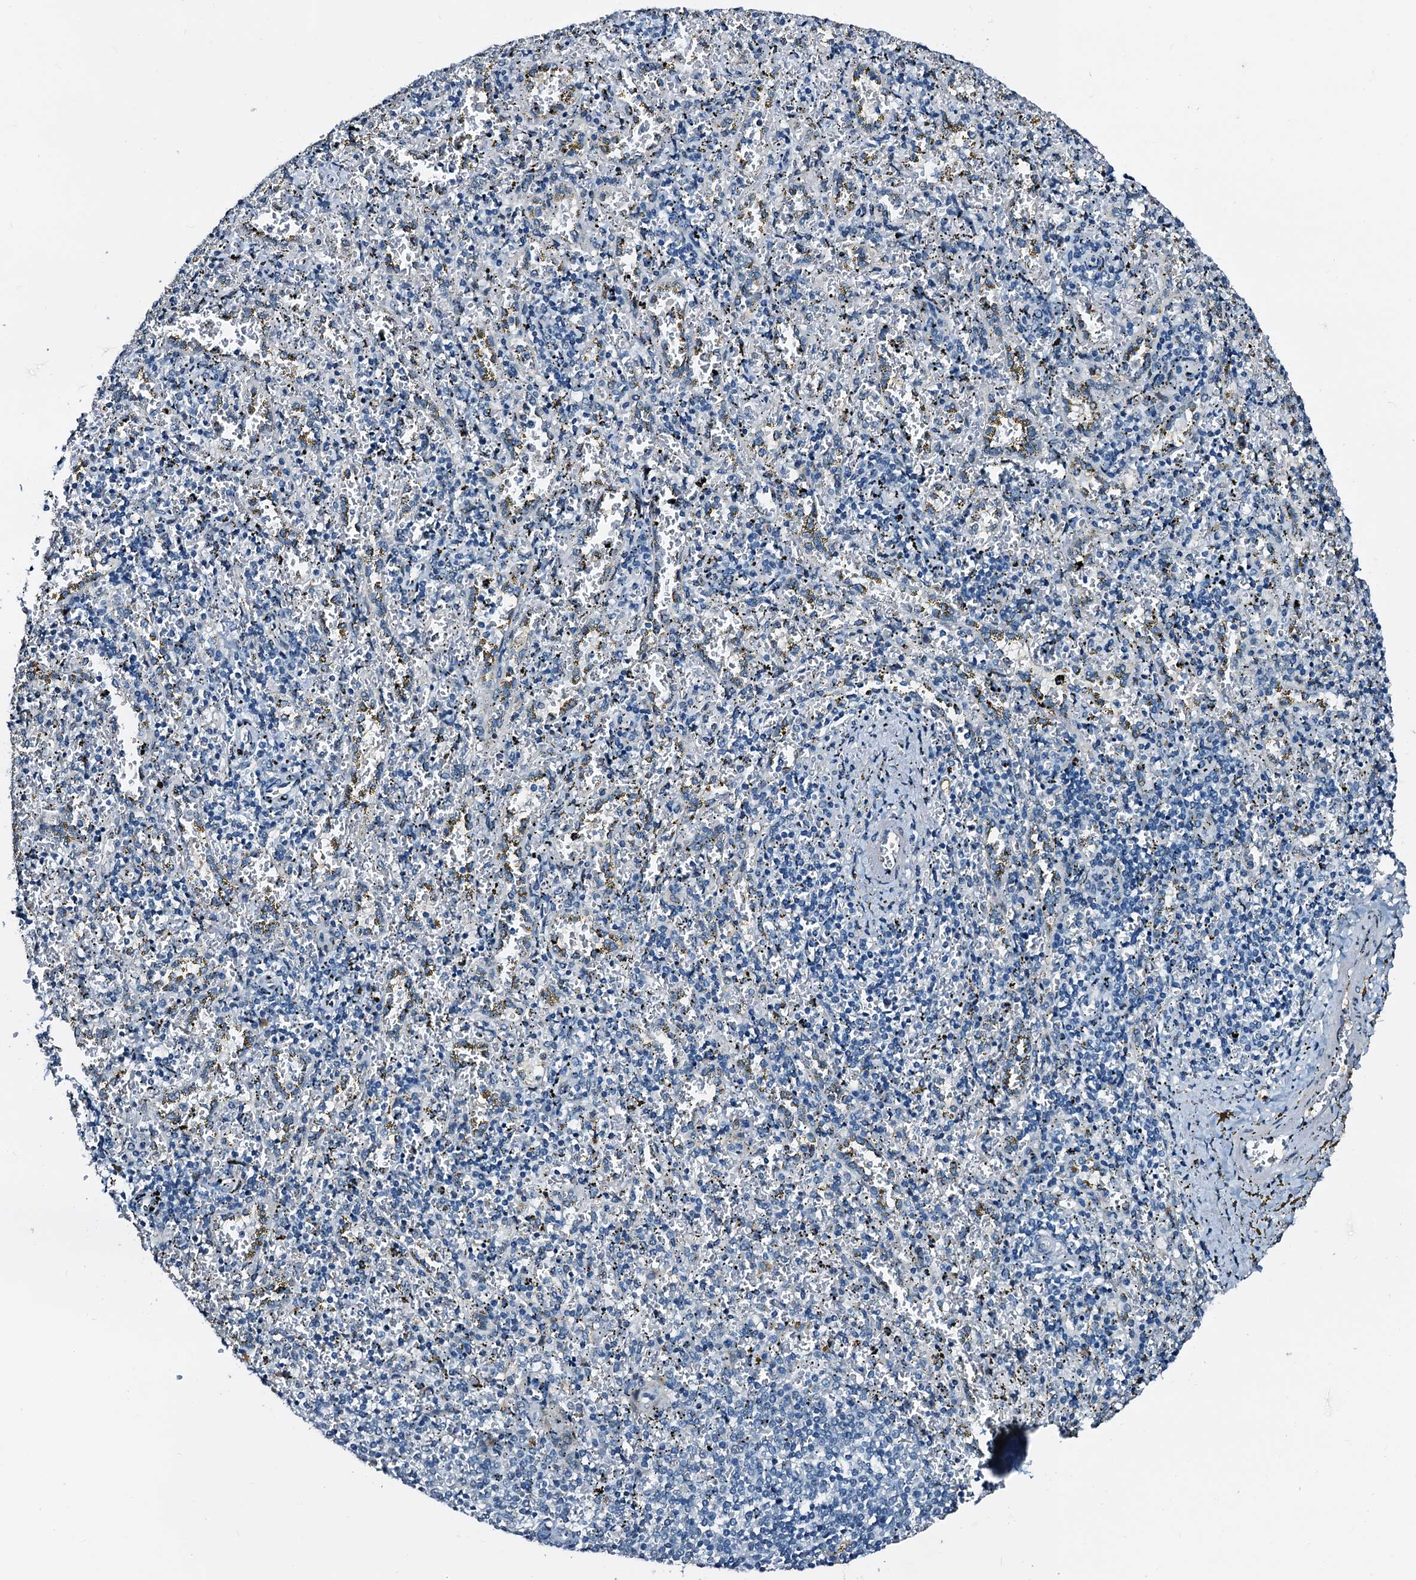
{"staining": {"intensity": "negative", "quantity": "none", "location": "none"}, "tissue": "spleen", "cell_type": "Cells in red pulp", "image_type": "normal", "snomed": [{"axis": "morphology", "description": "Normal tissue, NOS"}, {"axis": "topography", "description": "Spleen"}], "caption": "Protein analysis of unremarkable spleen reveals no significant positivity in cells in red pulp. The staining is performed using DAB (3,3'-diaminobenzidine) brown chromogen with nuclei counter-stained in using hematoxylin.", "gene": "FAM222A", "patient": {"sex": "male", "age": 11}}